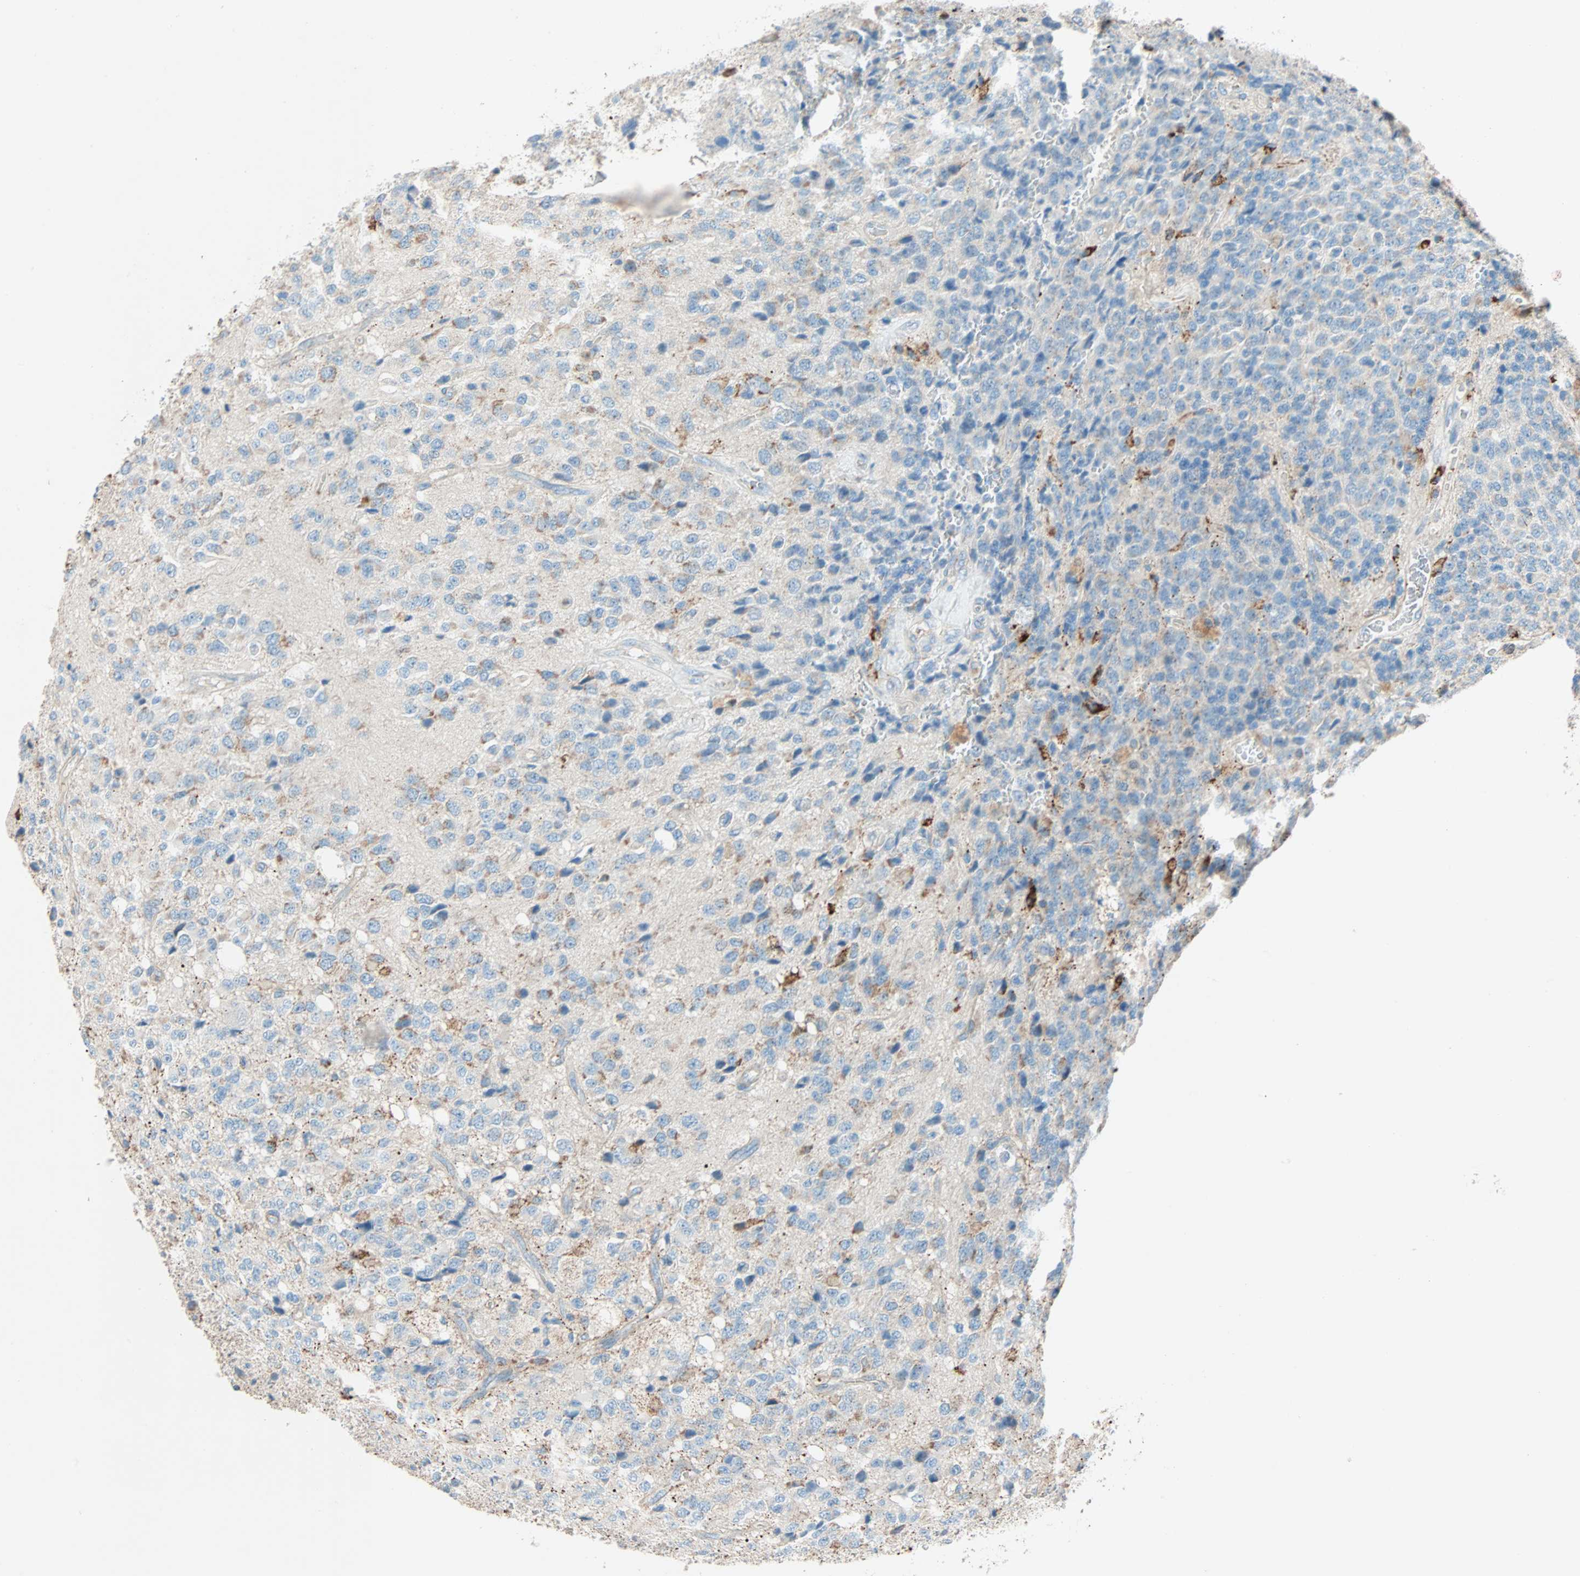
{"staining": {"intensity": "moderate", "quantity": "25%-75%", "location": "cytoplasmic/membranous"}, "tissue": "glioma", "cell_type": "Tumor cells", "image_type": "cancer", "snomed": [{"axis": "morphology", "description": "Glioma, malignant, High grade"}, {"axis": "topography", "description": "pancreas cauda"}], "caption": "Glioma stained with immunohistochemistry reveals moderate cytoplasmic/membranous staining in approximately 25%-75% of tumor cells.", "gene": "LY6G6F", "patient": {"sex": "male", "age": 60}}